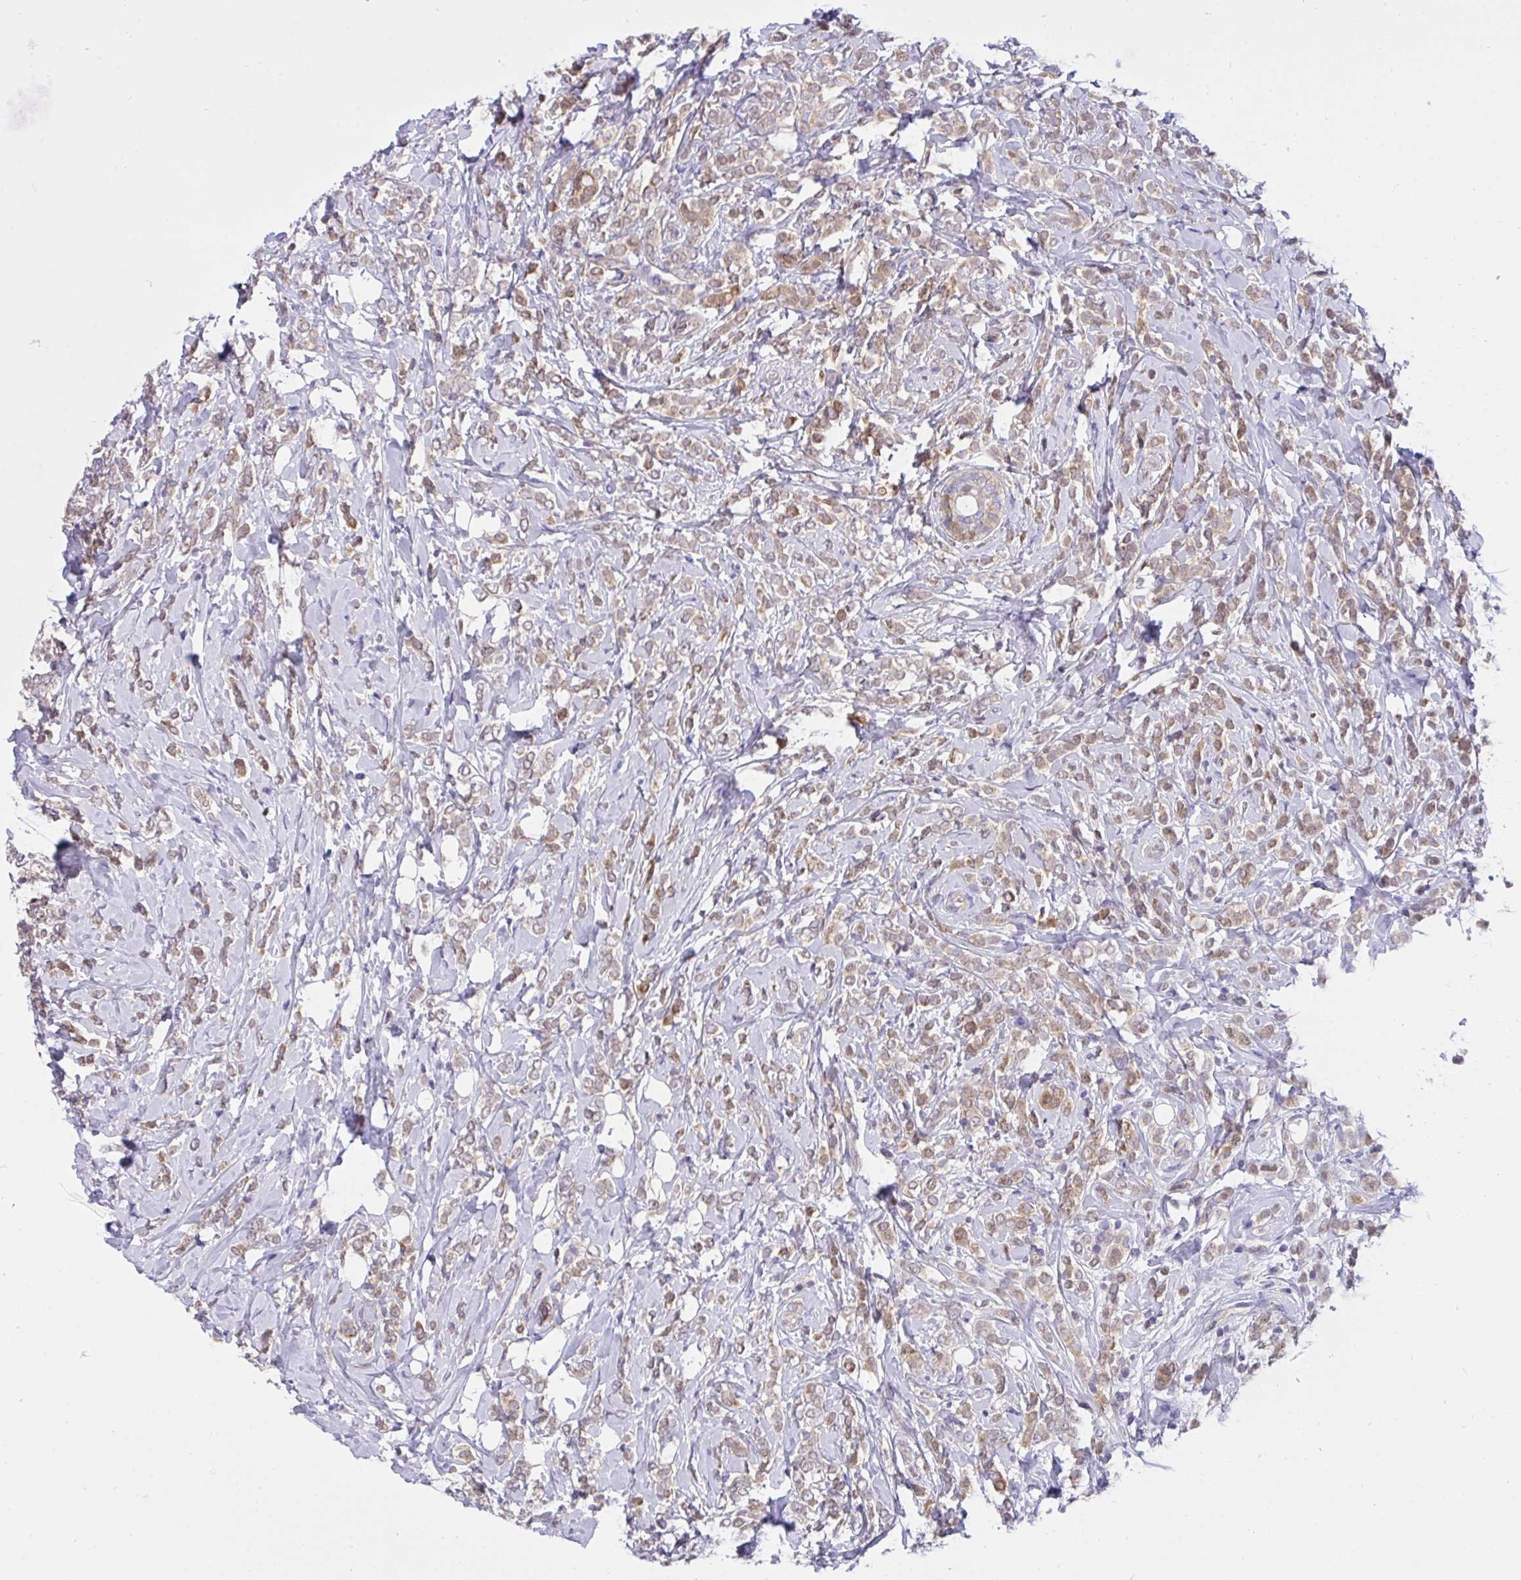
{"staining": {"intensity": "weak", "quantity": ">75%", "location": "cytoplasmic/membranous"}, "tissue": "breast cancer", "cell_type": "Tumor cells", "image_type": "cancer", "snomed": [{"axis": "morphology", "description": "Lobular carcinoma"}, {"axis": "topography", "description": "Breast"}], "caption": "Tumor cells show low levels of weak cytoplasmic/membranous positivity in about >75% of cells in human breast cancer.", "gene": "C19orf54", "patient": {"sex": "female", "age": 49}}